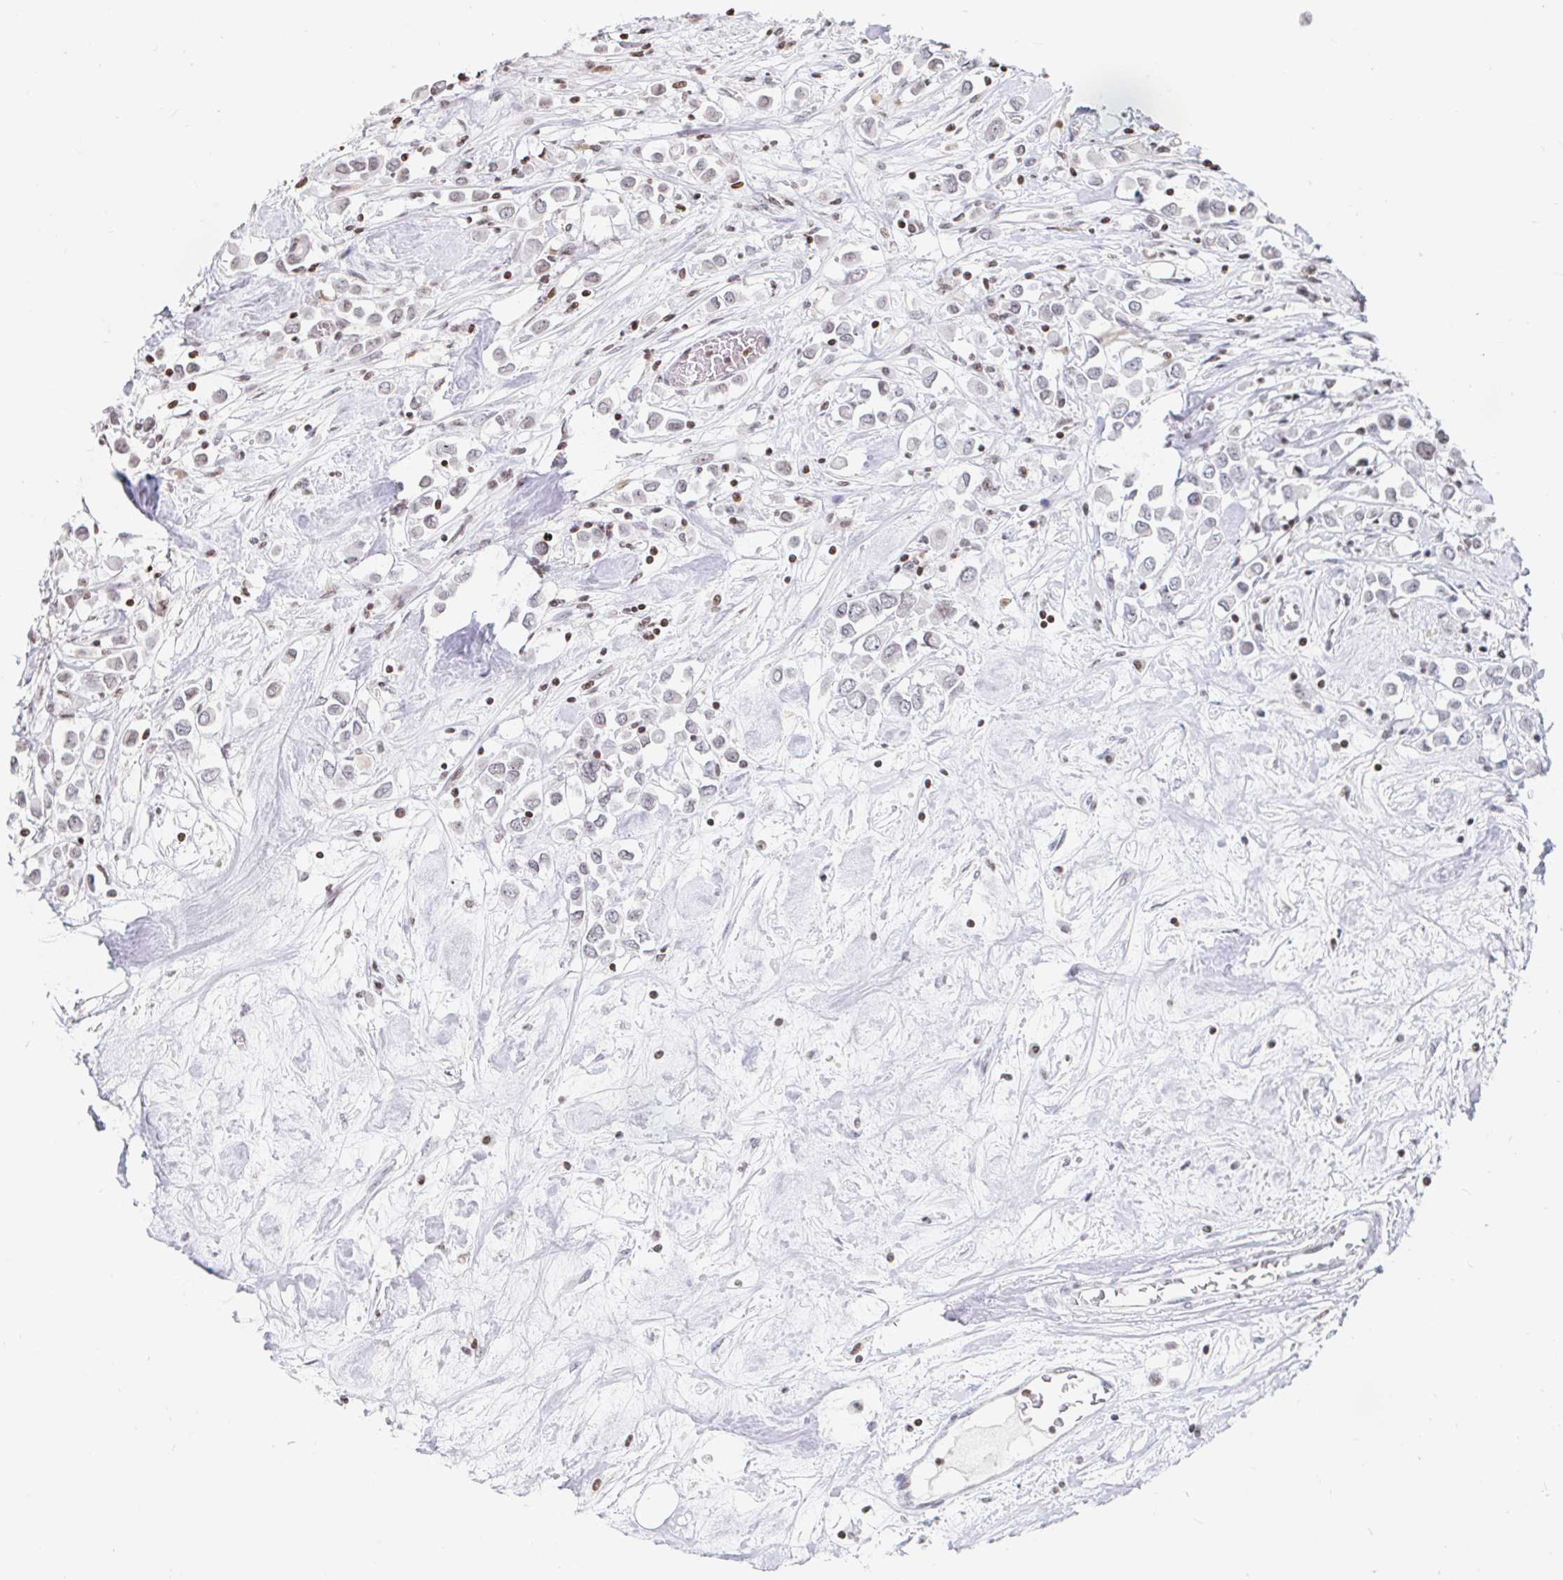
{"staining": {"intensity": "weak", "quantity": "<25%", "location": "nuclear"}, "tissue": "breast cancer", "cell_type": "Tumor cells", "image_type": "cancer", "snomed": [{"axis": "morphology", "description": "Duct carcinoma"}, {"axis": "topography", "description": "Breast"}], "caption": "Tumor cells are negative for protein expression in human breast cancer.", "gene": "HOXC10", "patient": {"sex": "female", "age": 61}}